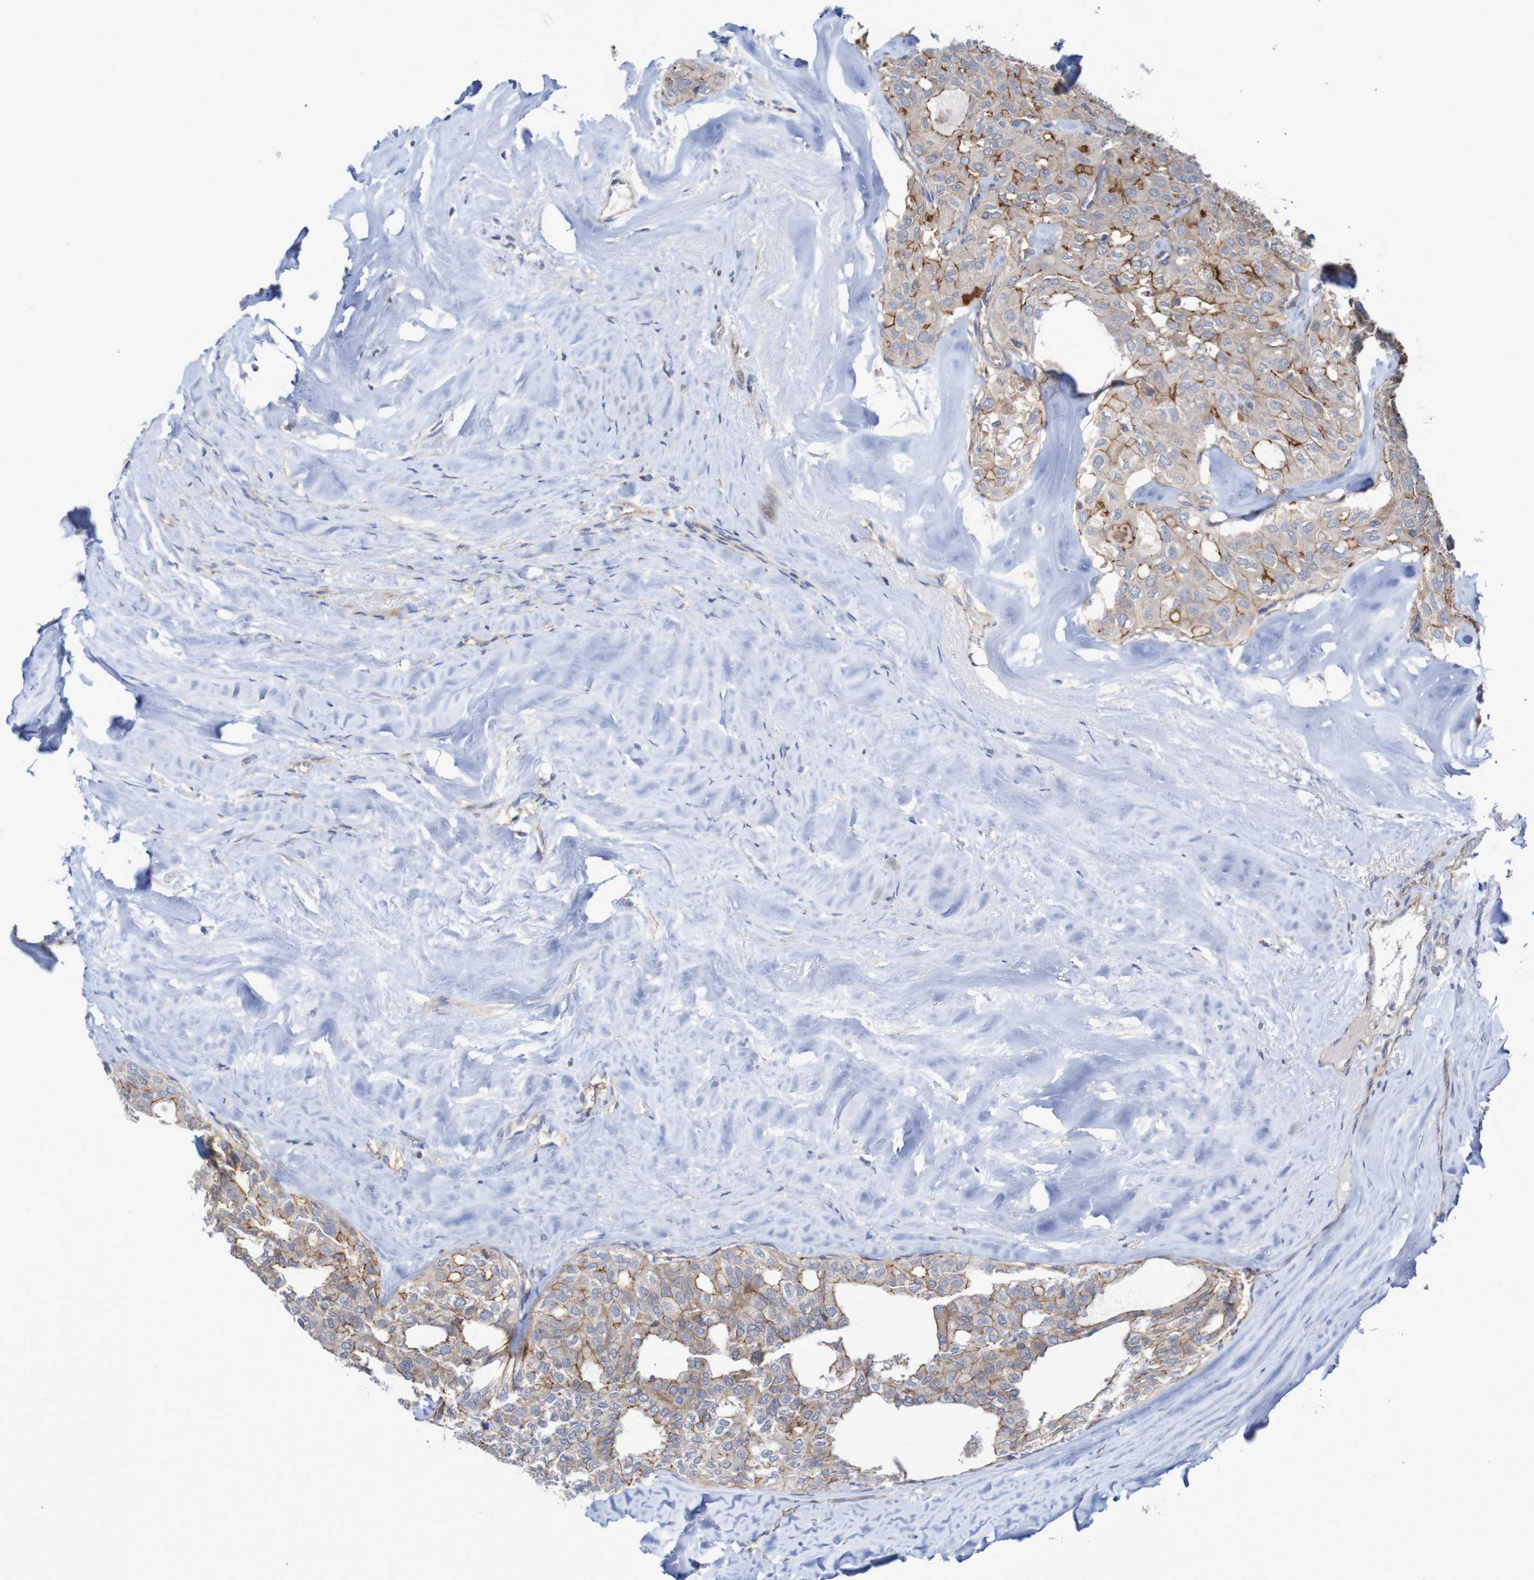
{"staining": {"intensity": "moderate", "quantity": "25%-75%", "location": "cytoplasmic/membranous"}, "tissue": "thyroid cancer", "cell_type": "Tumor cells", "image_type": "cancer", "snomed": [{"axis": "morphology", "description": "Follicular adenoma carcinoma, NOS"}, {"axis": "topography", "description": "Thyroid gland"}], "caption": "Protein staining of follicular adenoma carcinoma (thyroid) tissue reveals moderate cytoplasmic/membranous expression in approximately 25%-75% of tumor cells.", "gene": "NECTIN2", "patient": {"sex": "male", "age": 75}}